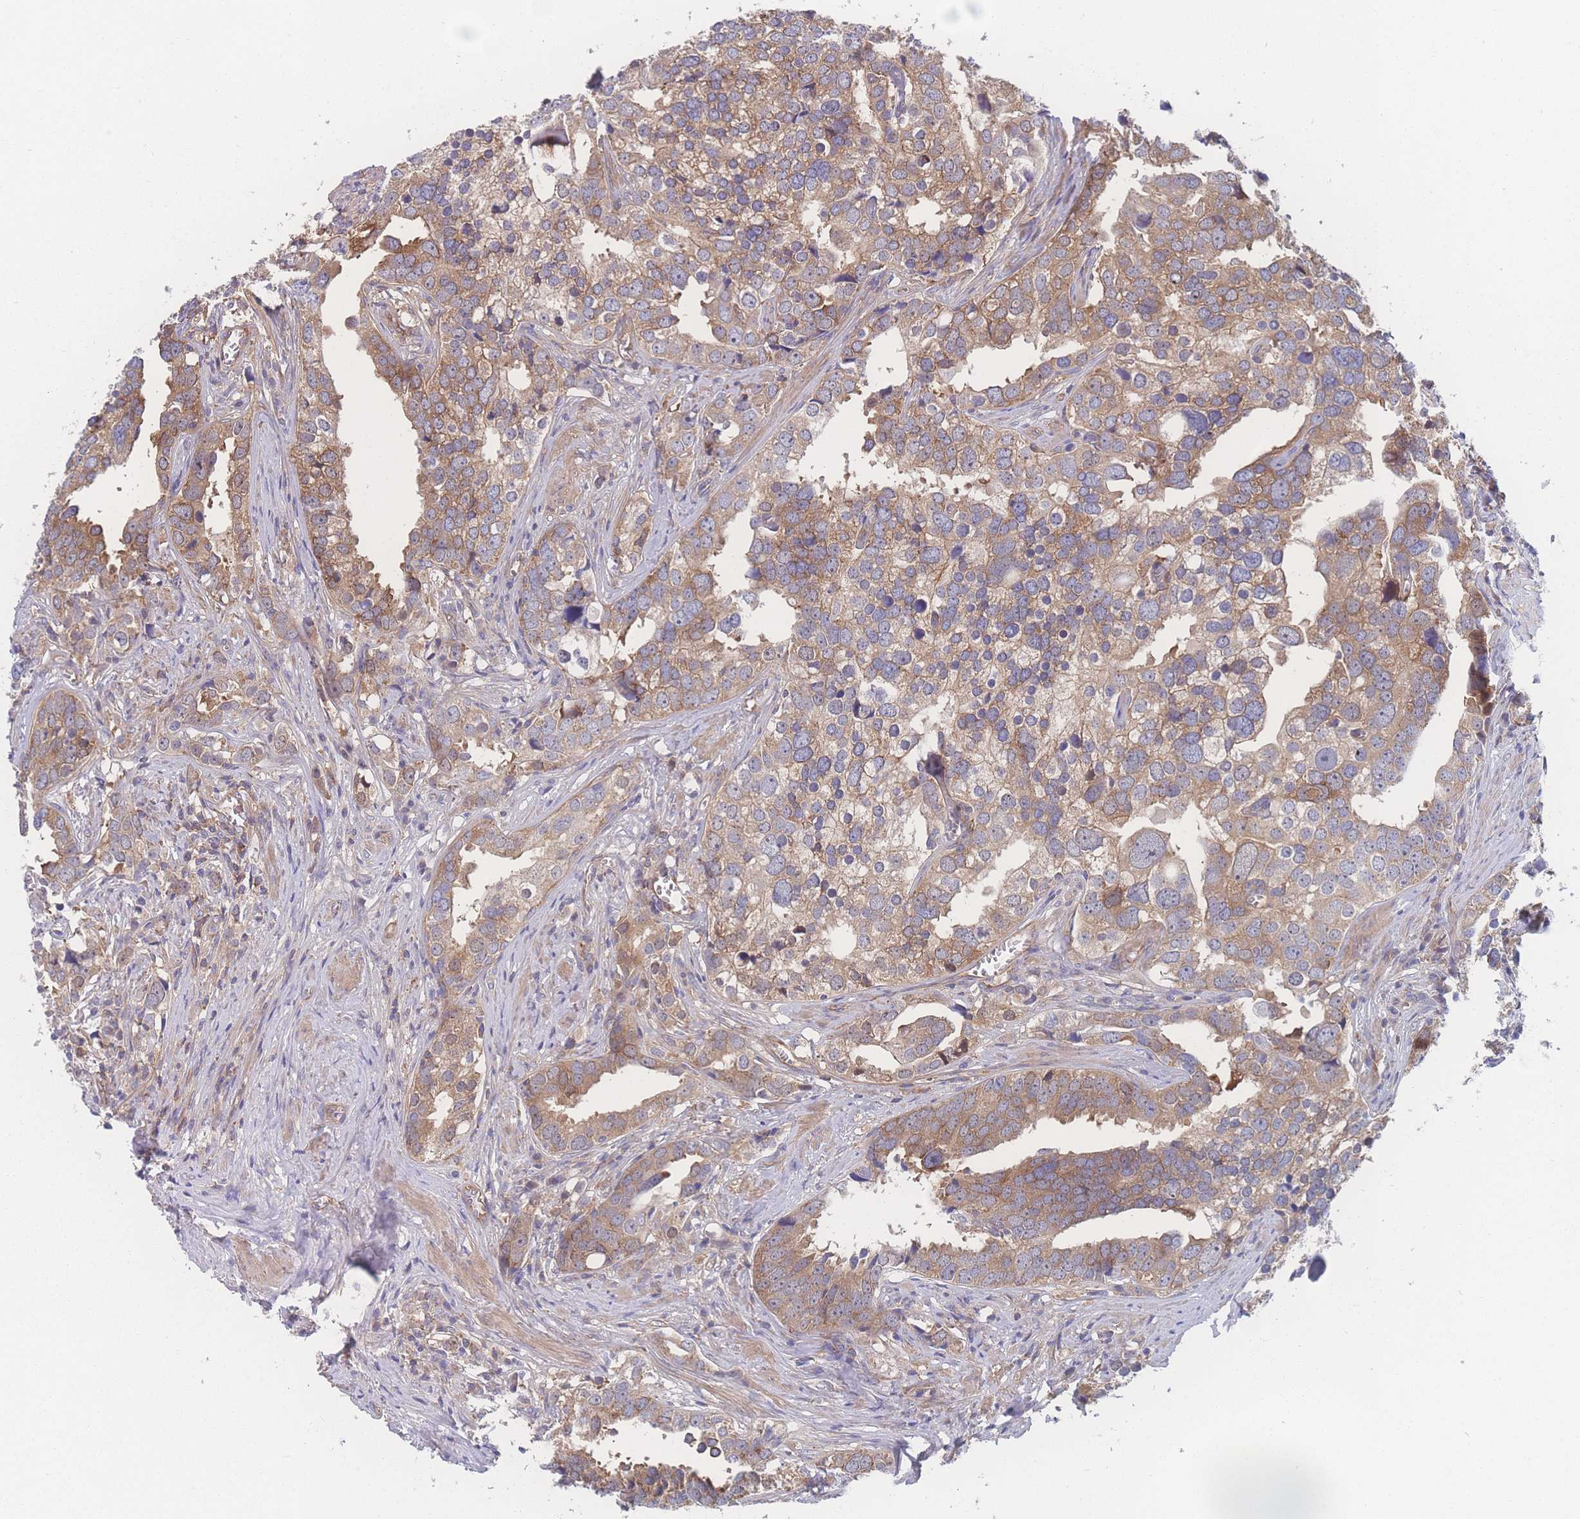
{"staining": {"intensity": "moderate", "quantity": ">75%", "location": "cytoplasmic/membranous"}, "tissue": "prostate cancer", "cell_type": "Tumor cells", "image_type": "cancer", "snomed": [{"axis": "morphology", "description": "Adenocarcinoma, High grade"}, {"axis": "topography", "description": "Prostate"}], "caption": "Prostate high-grade adenocarcinoma was stained to show a protein in brown. There is medium levels of moderate cytoplasmic/membranous staining in approximately >75% of tumor cells. The staining was performed using DAB (3,3'-diaminobenzidine), with brown indicating positive protein expression. Nuclei are stained blue with hematoxylin.", "gene": "CFAP97", "patient": {"sex": "male", "age": 71}}